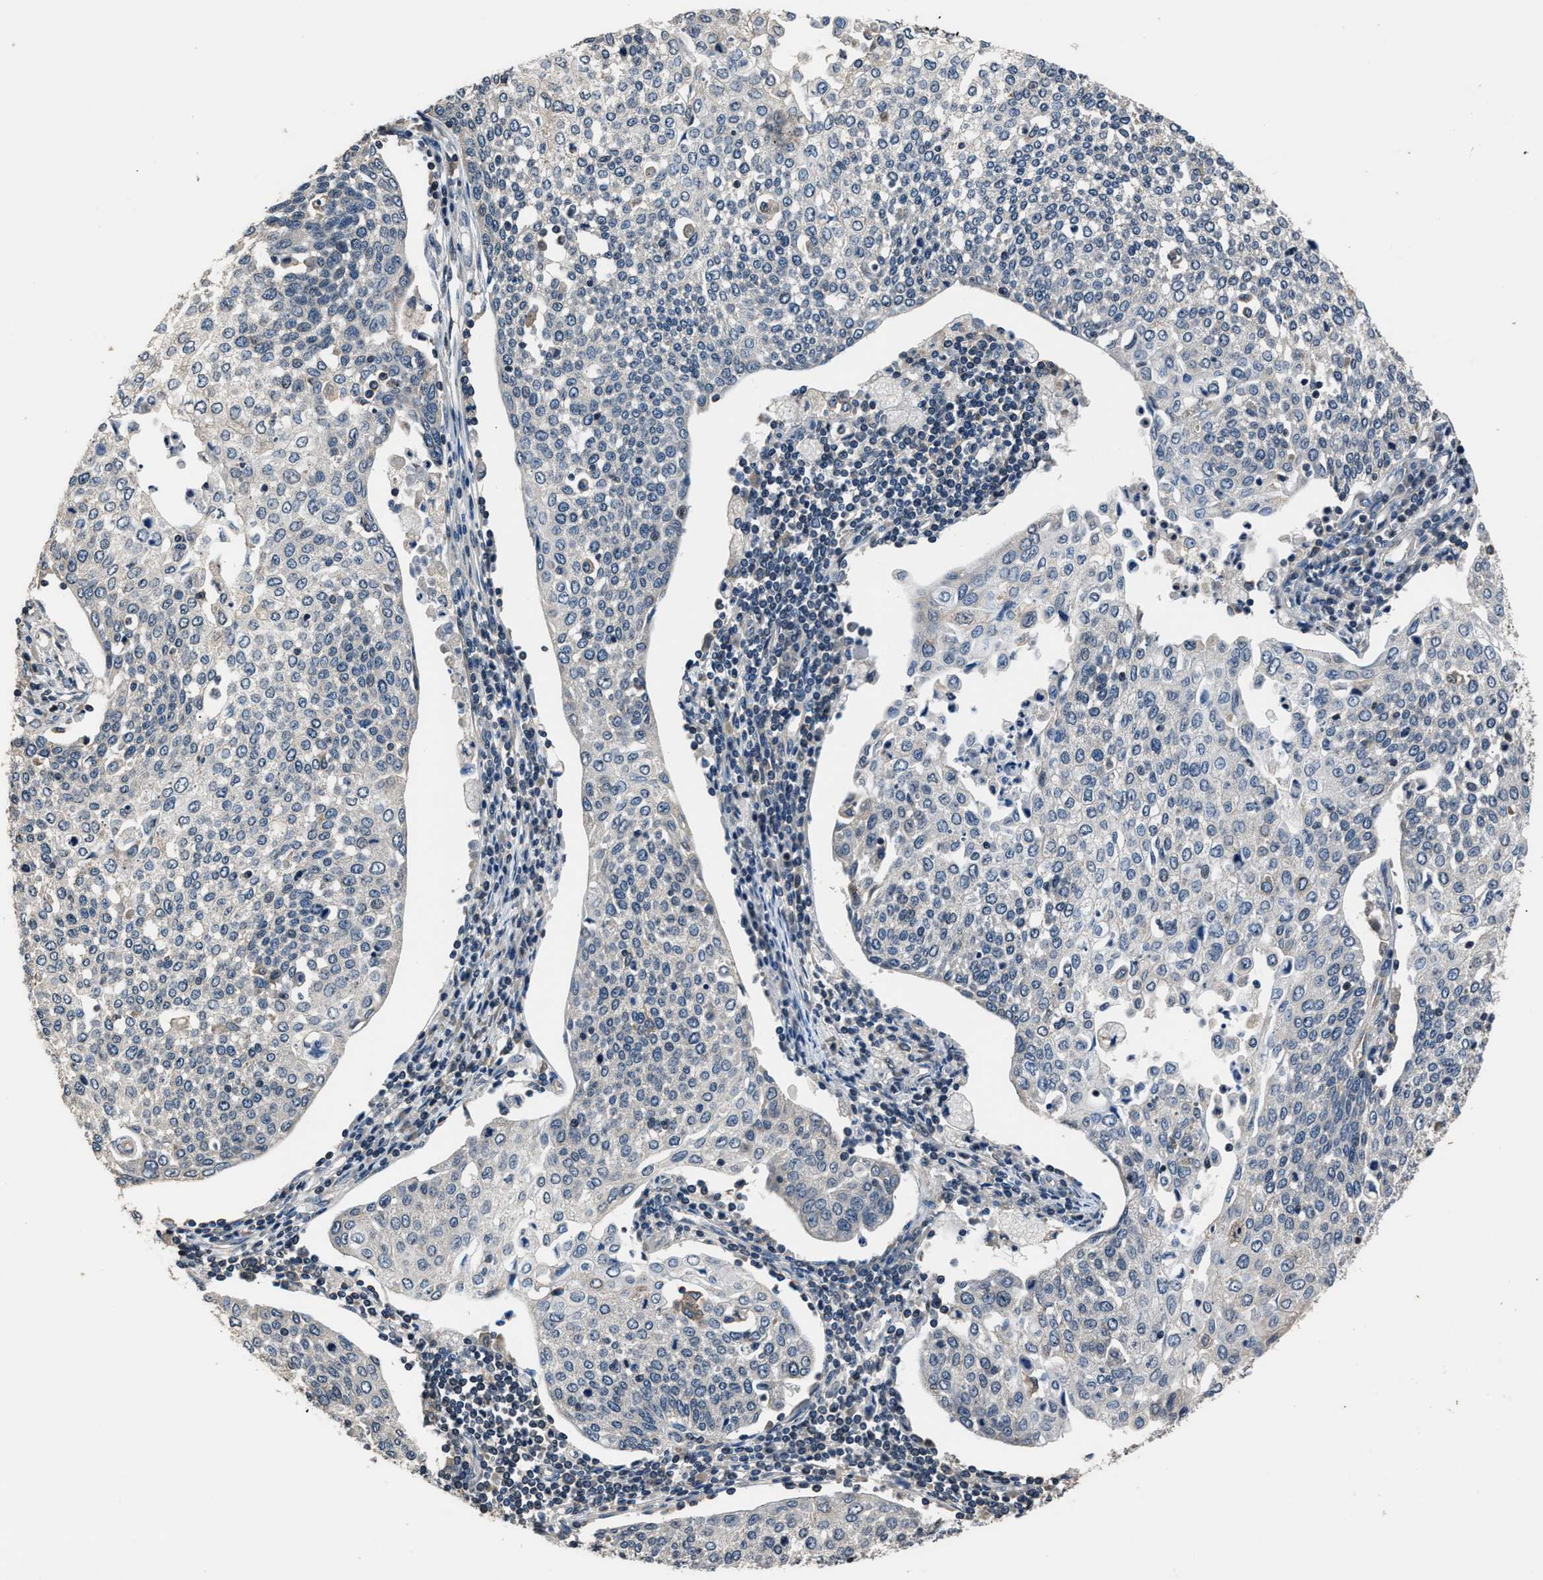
{"staining": {"intensity": "negative", "quantity": "none", "location": "none"}, "tissue": "cervical cancer", "cell_type": "Tumor cells", "image_type": "cancer", "snomed": [{"axis": "morphology", "description": "Squamous cell carcinoma, NOS"}, {"axis": "topography", "description": "Cervix"}], "caption": "Tumor cells are negative for brown protein staining in cervical cancer. Brightfield microscopy of immunohistochemistry stained with DAB (3,3'-diaminobenzidine) (brown) and hematoxylin (blue), captured at high magnification.", "gene": "TNRC18", "patient": {"sex": "female", "age": 34}}